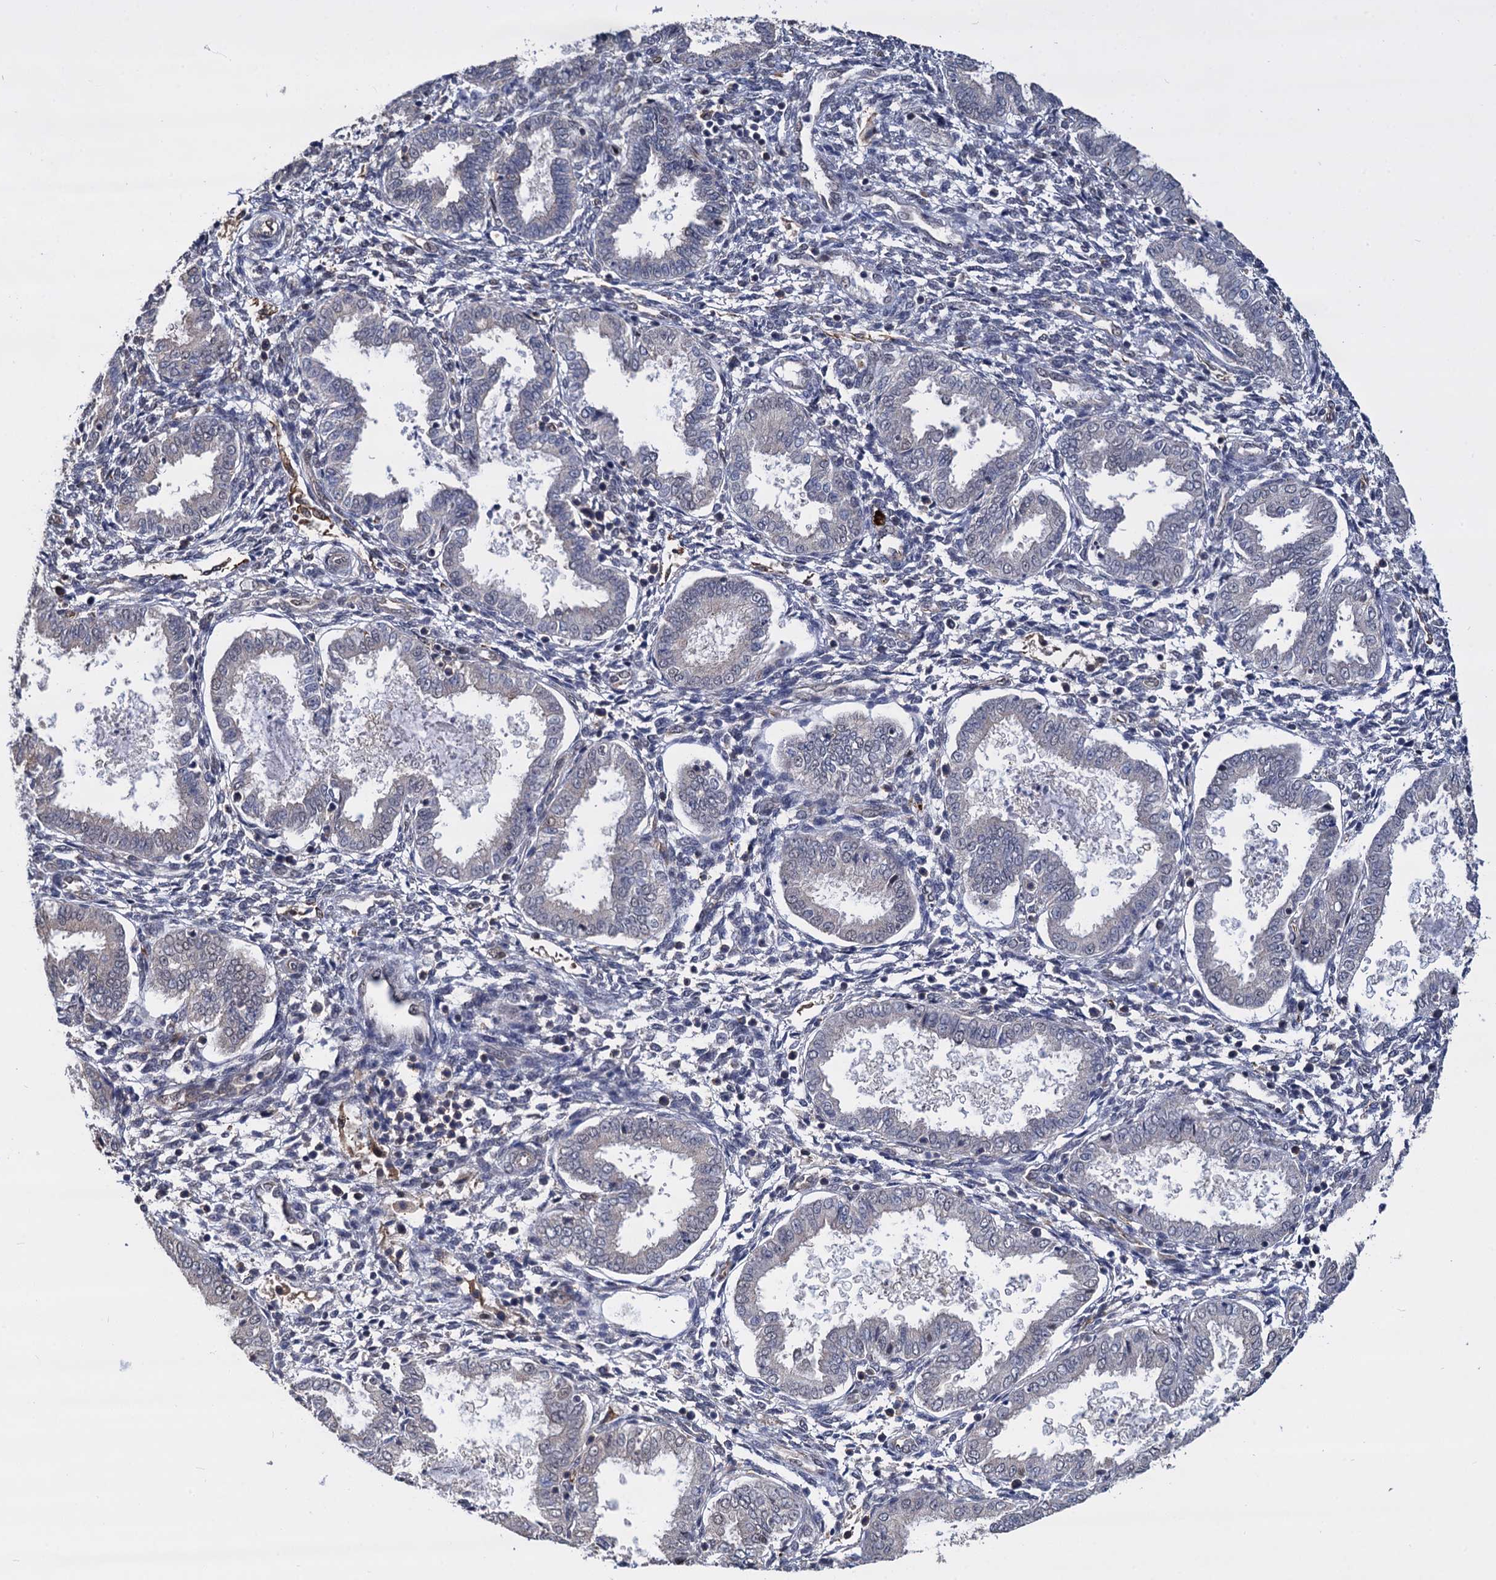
{"staining": {"intensity": "weak", "quantity": "<25%", "location": "nuclear"}, "tissue": "endometrium", "cell_type": "Cells in endometrial stroma", "image_type": "normal", "snomed": [{"axis": "morphology", "description": "Normal tissue, NOS"}, {"axis": "topography", "description": "Endometrium"}], "caption": "This is an IHC micrograph of benign endometrium. There is no staining in cells in endometrial stroma.", "gene": "PSMD4", "patient": {"sex": "female", "age": 33}}